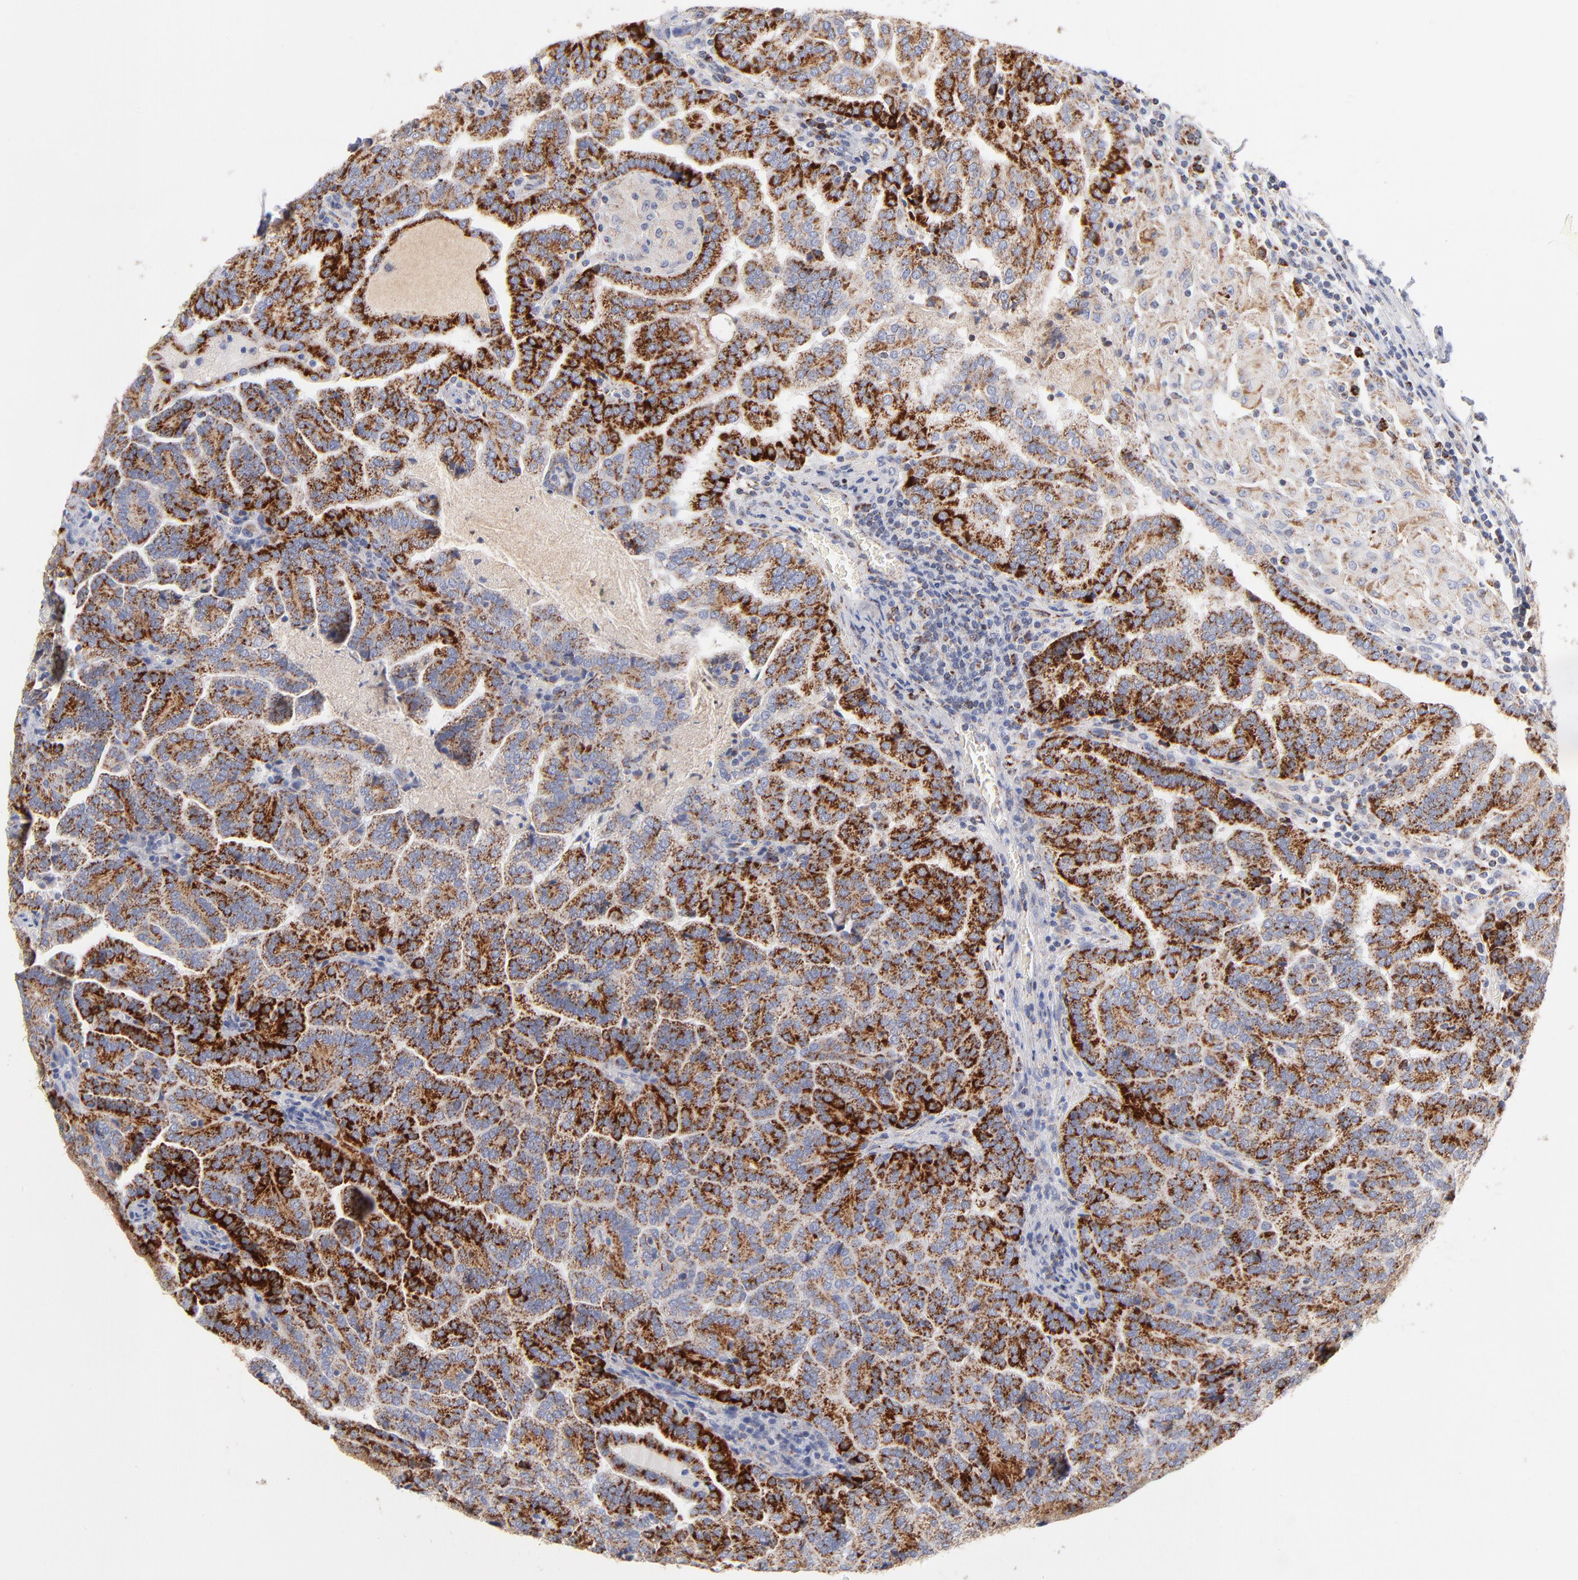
{"staining": {"intensity": "strong", "quantity": ">75%", "location": "cytoplasmic/membranous"}, "tissue": "renal cancer", "cell_type": "Tumor cells", "image_type": "cancer", "snomed": [{"axis": "morphology", "description": "Adenocarcinoma, NOS"}, {"axis": "topography", "description": "Kidney"}], "caption": "Strong cytoplasmic/membranous staining is identified in approximately >75% of tumor cells in renal adenocarcinoma.", "gene": "DLAT", "patient": {"sex": "male", "age": 61}}